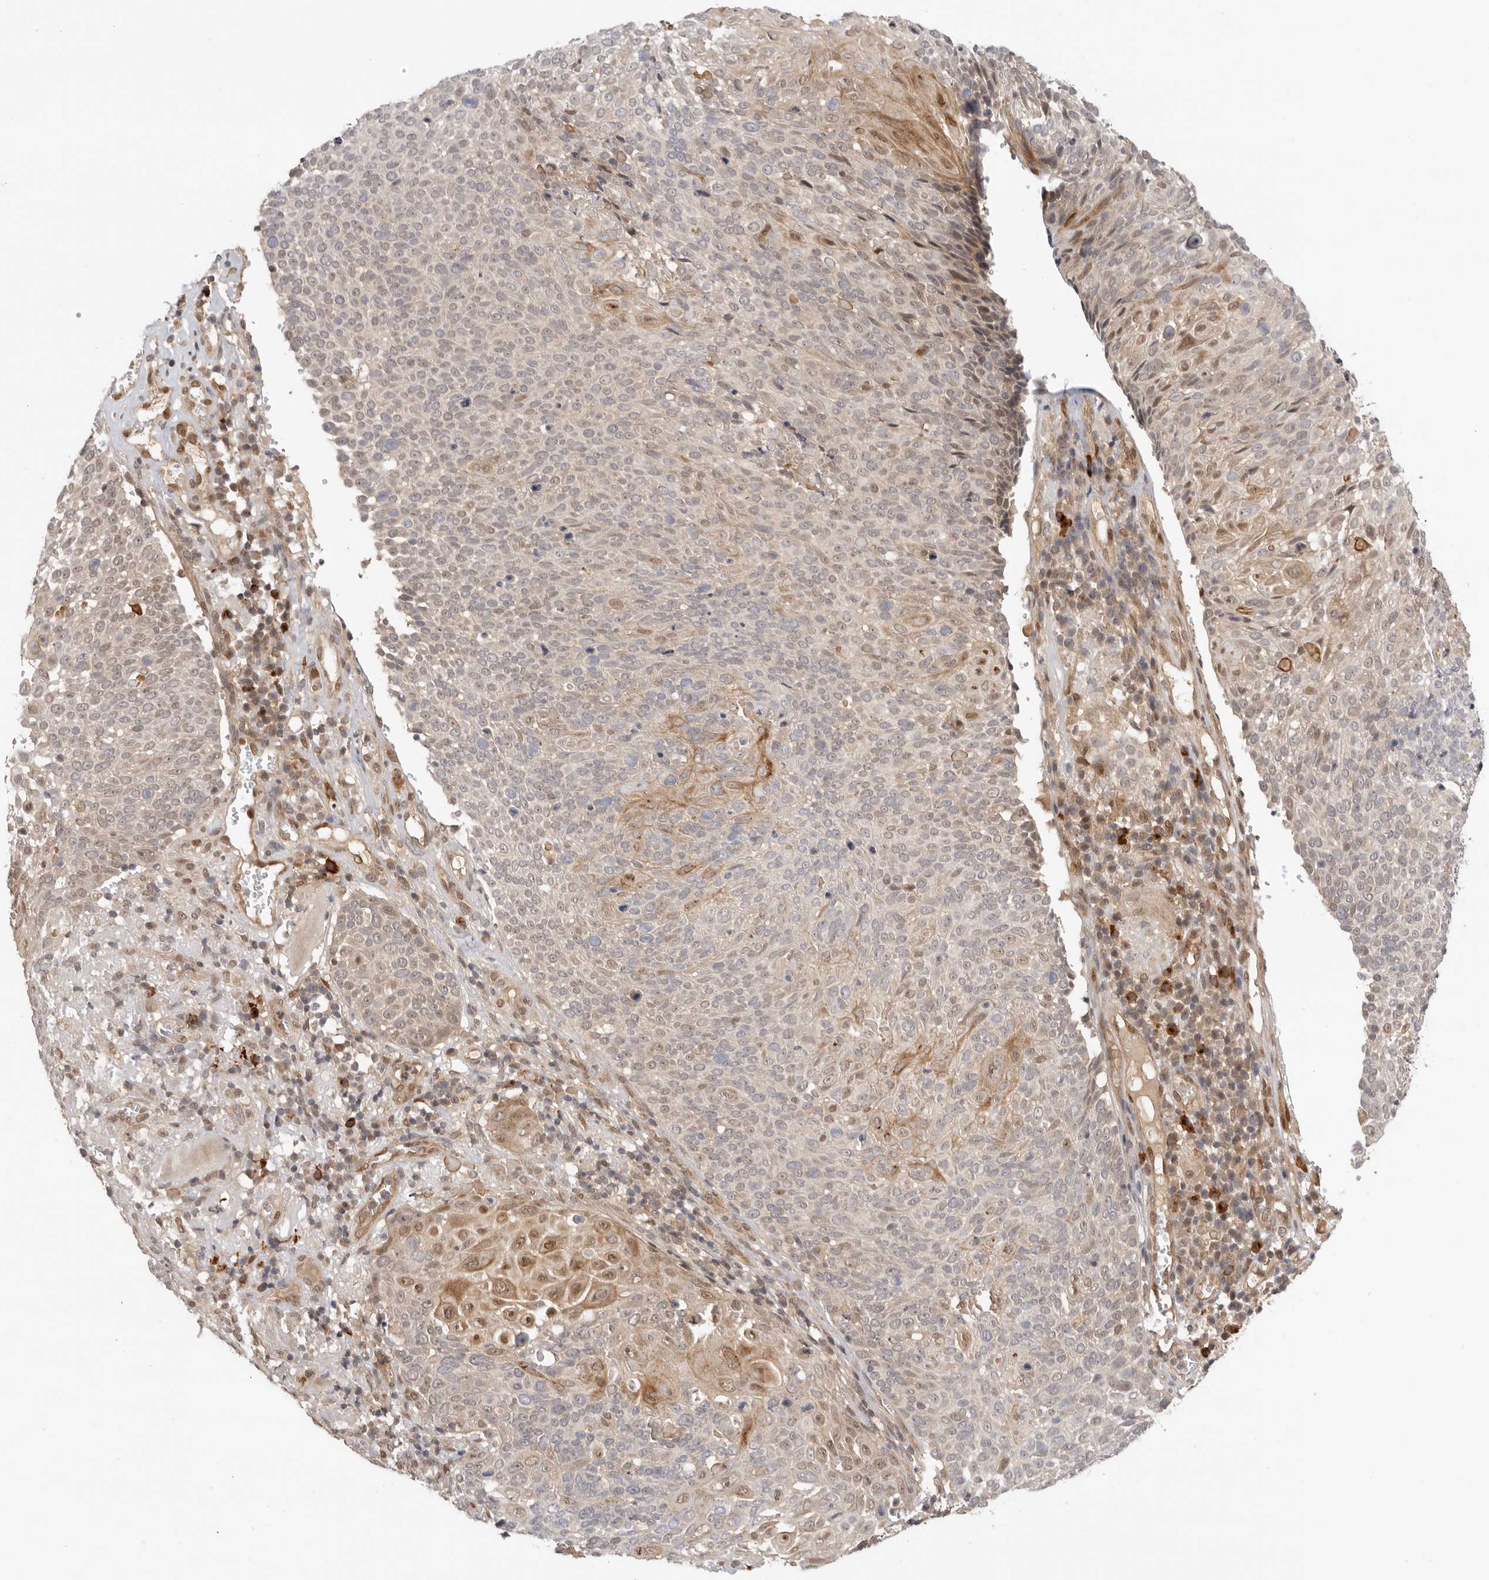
{"staining": {"intensity": "moderate", "quantity": "<25%", "location": "cytoplasmic/membranous,nuclear"}, "tissue": "cervical cancer", "cell_type": "Tumor cells", "image_type": "cancer", "snomed": [{"axis": "morphology", "description": "Squamous cell carcinoma, NOS"}, {"axis": "topography", "description": "Cervix"}], "caption": "Squamous cell carcinoma (cervical) stained with a brown dye shows moderate cytoplasmic/membranous and nuclear positive expression in approximately <25% of tumor cells.", "gene": "DCAF8", "patient": {"sex": "female", "age": 74}}